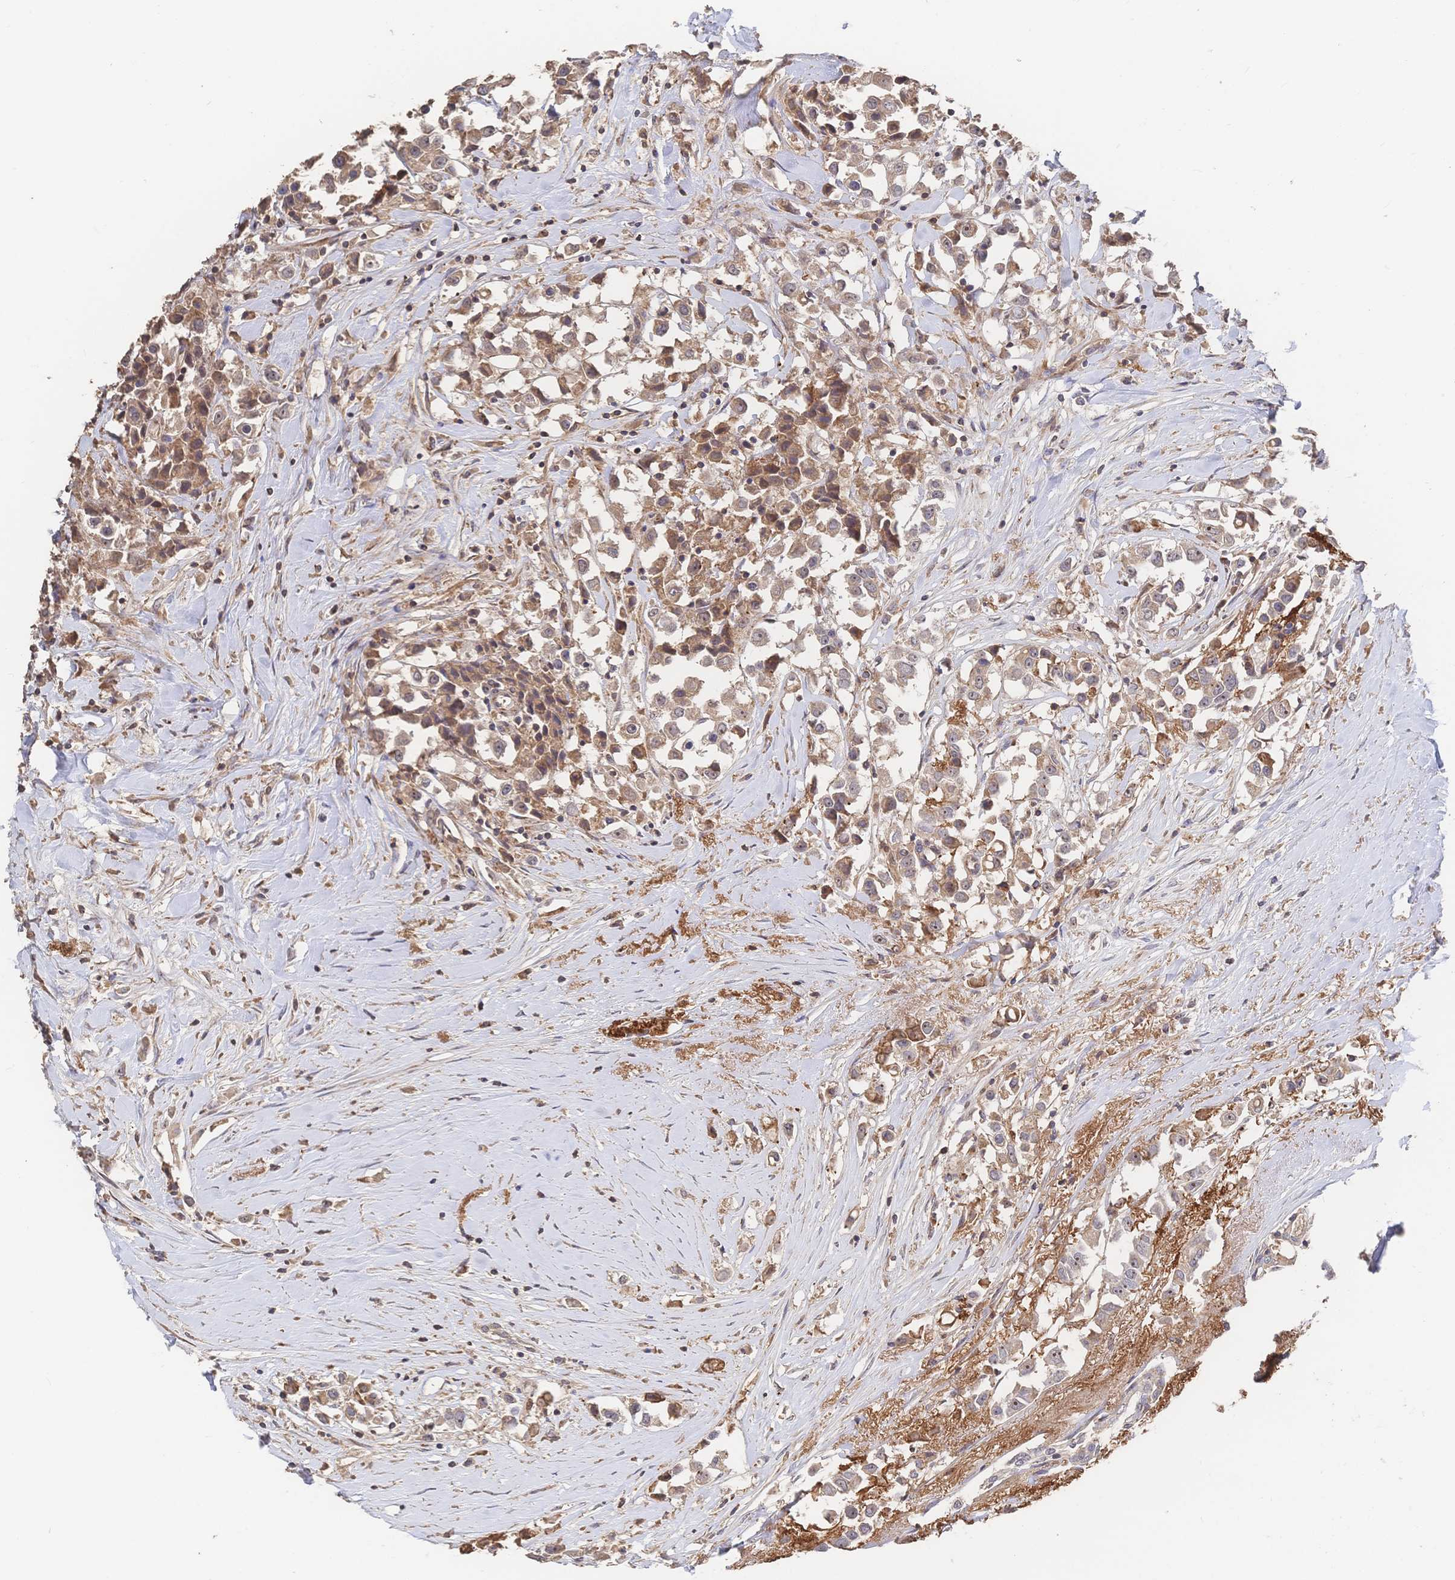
{"staining": {"intensity": "weak", "quantity": ">75%", "location": "cytoplasmic/membranous,nuclear"}, "tissue": "breast cancer", "cell_type": "Tumor cells", "image_type": "cancer", "snomed": [{"axis": "morphology", "description": "Duct carcinoma"}, {"axis": "topography", "description": "Breast"}], "caption": "Immunohistochemical staining of breast cancer (invasive ductal carcinoma) reveals weak cytoplasmic/membranous and nuclear protein expression in about >75% of tumor cells.", "gene": "DNAJA4", "patient": {"sex": "female", "age": 61}}